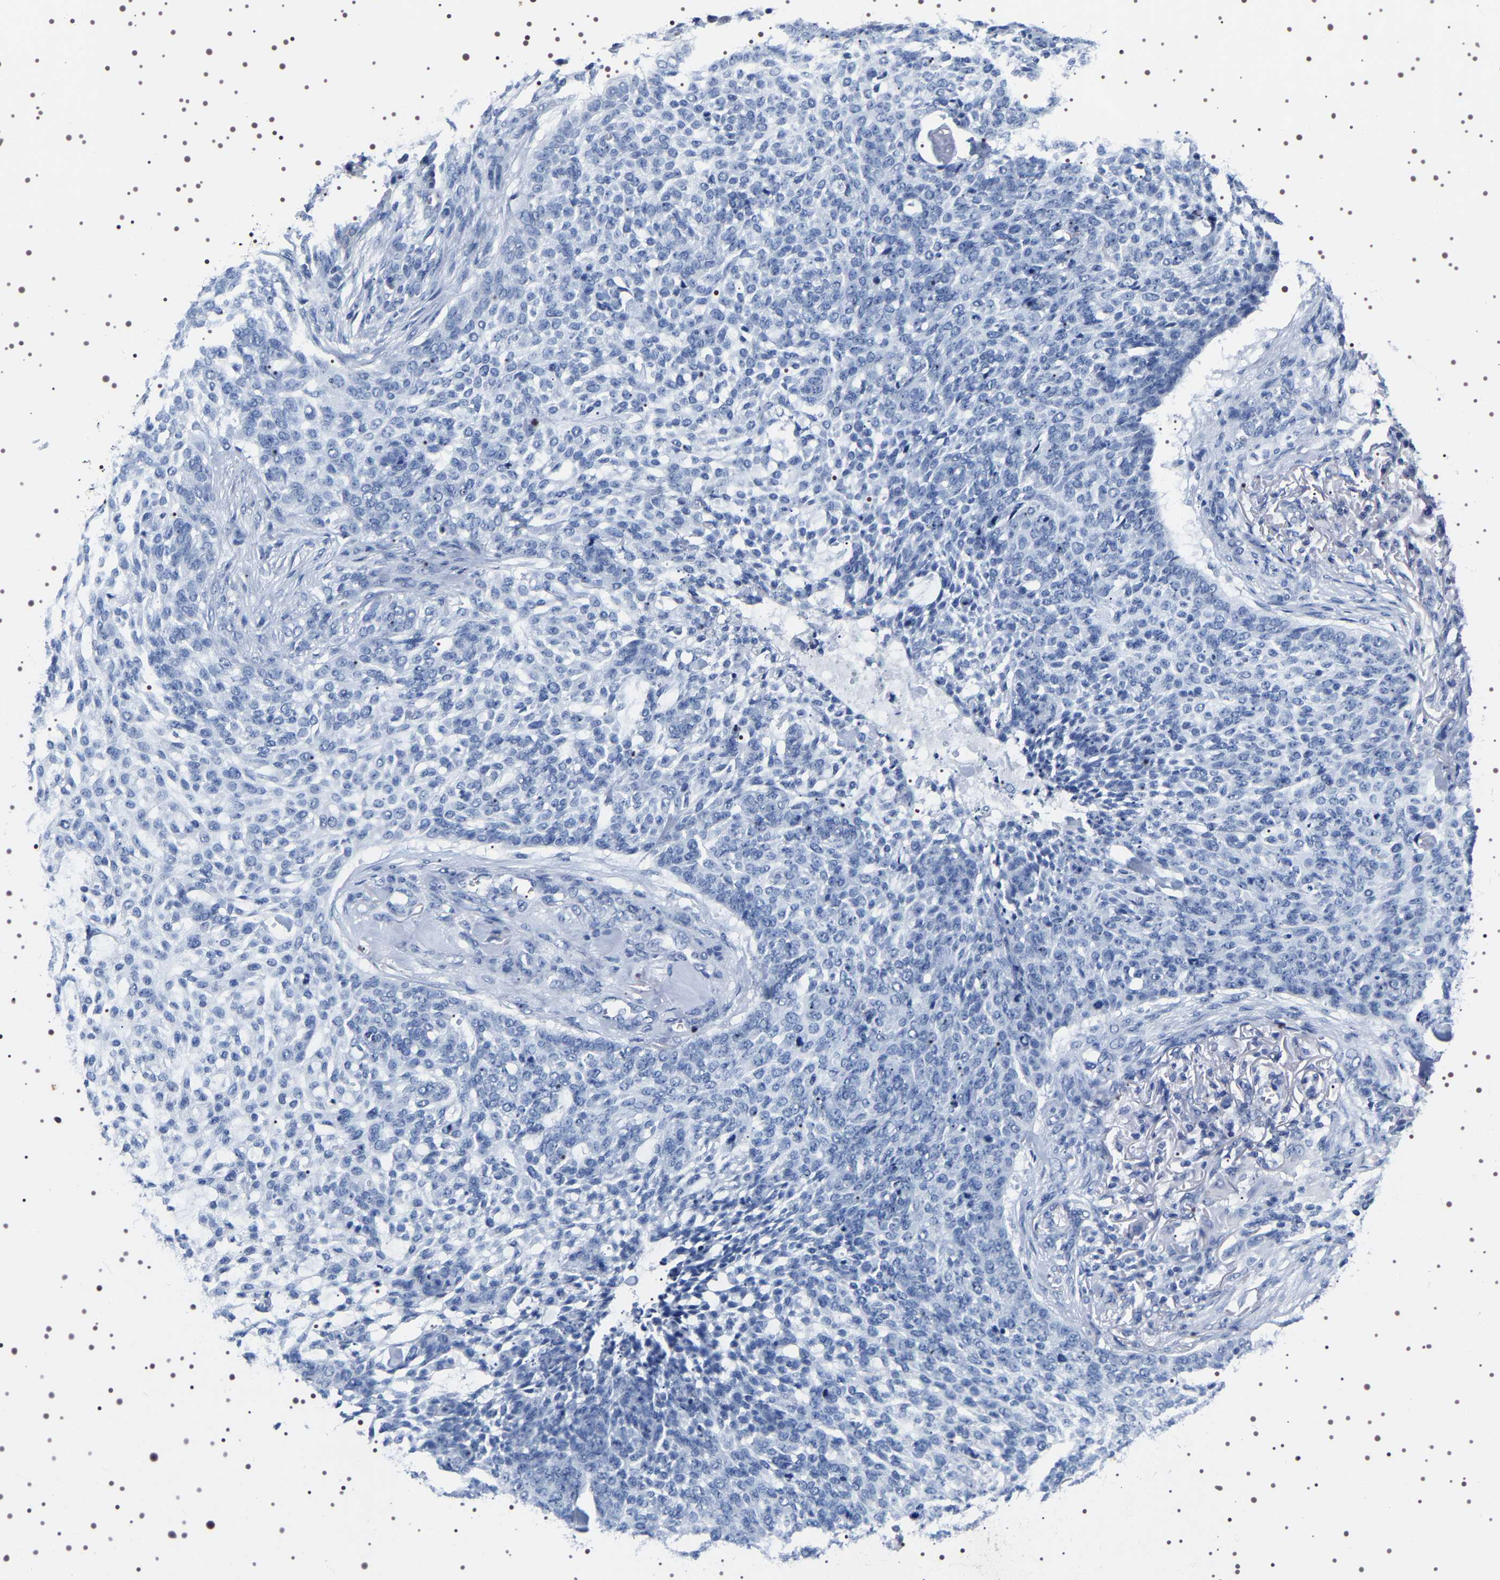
{"staining": {"intensity": "negative", "quantity": "none", "location": "none"}, "tissue": "skin cancer", "cell_type": "Tumor cells", "image_type": "cancer", "snomed": [{"axis": "morphology", "description": "Basal cell carcinoma"}, {"axis": "topography", "description": "Skin"}], "caption": "The immunohistochemistry (IHC) histopathology image has no significant positivity in tumor cells of skin cancer (basal cell carcinoma) tissue.", "gene": "UBQLN3", "patient": {"sex": "female", "age": 64}}